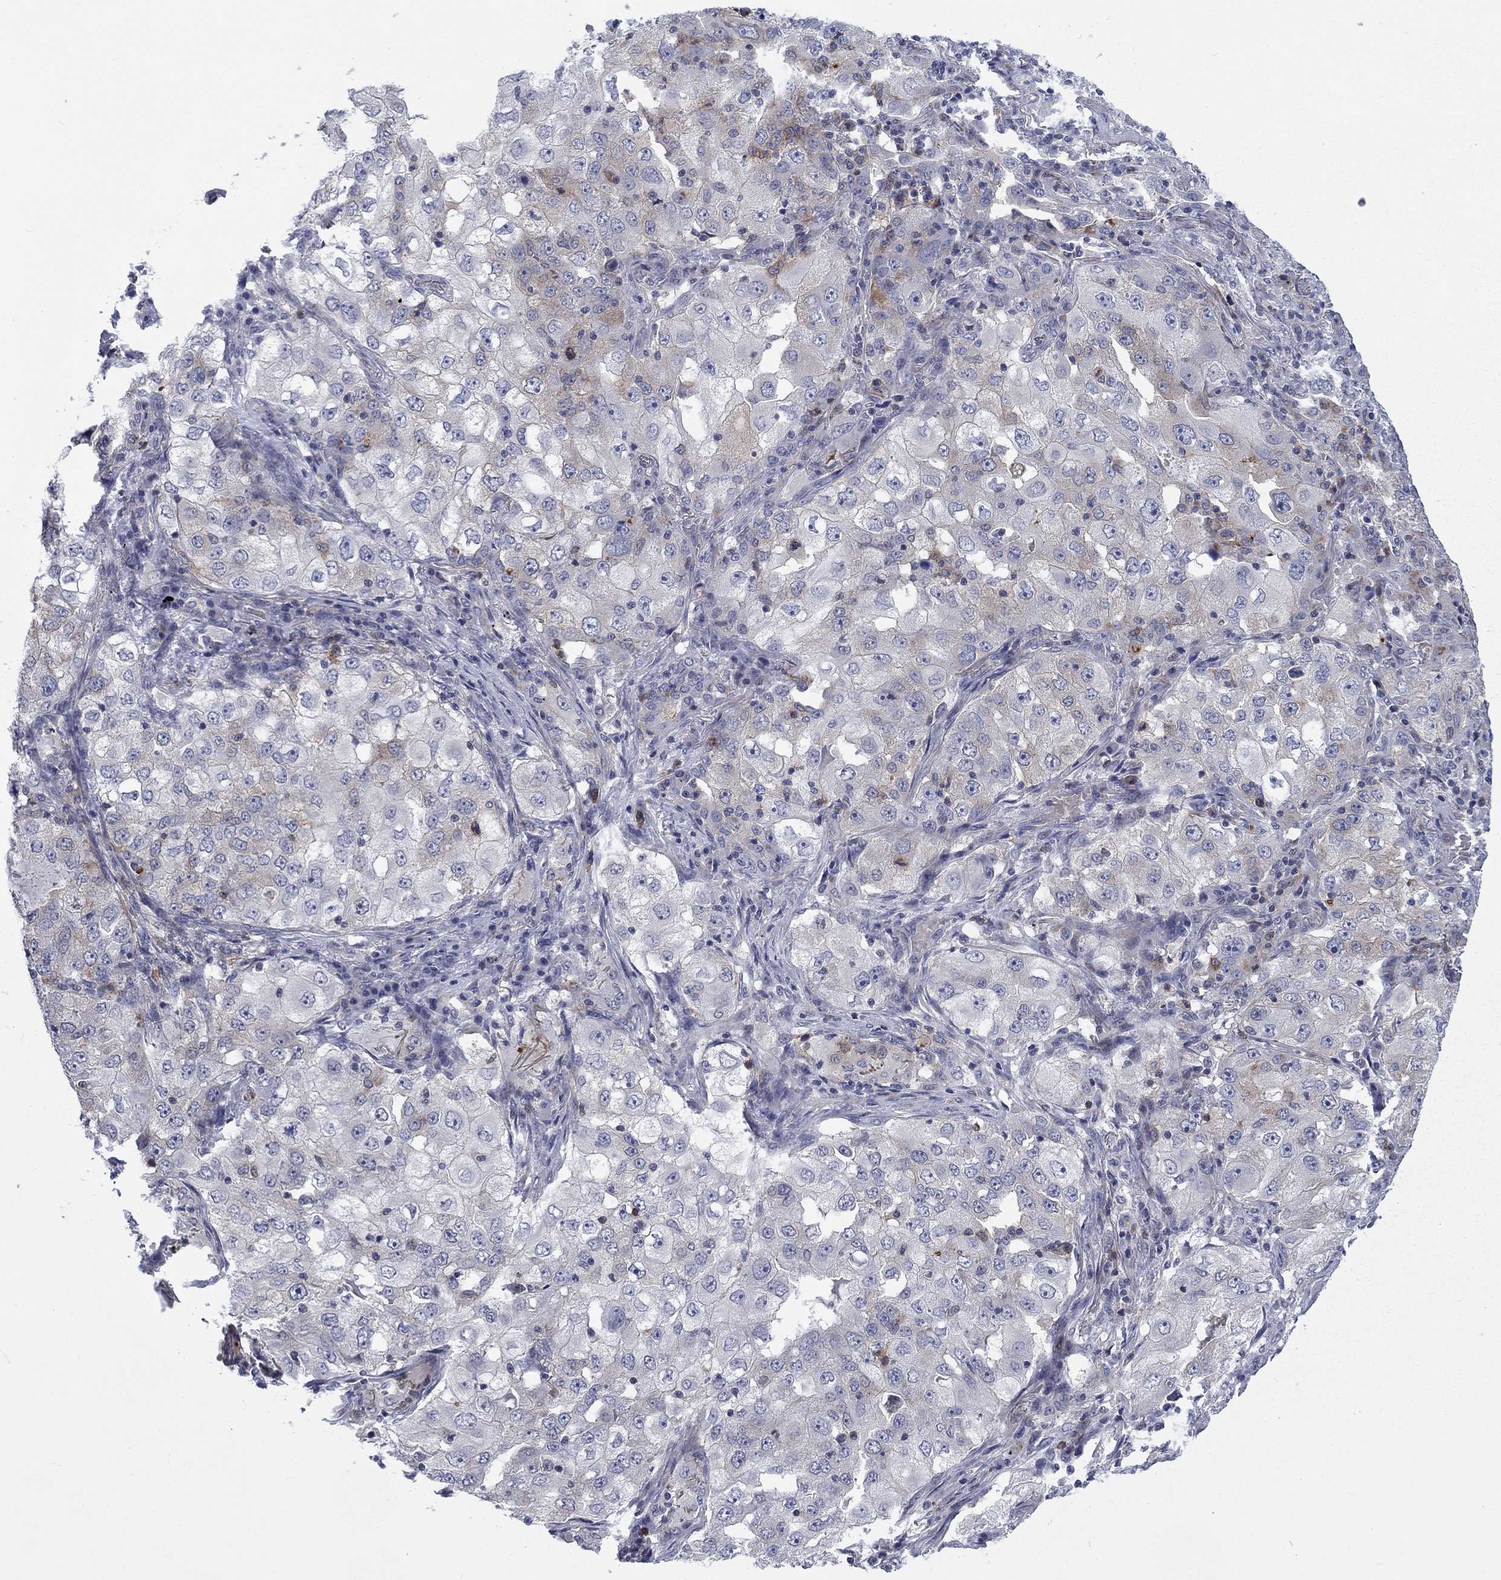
{"staining": {"intensity": "negative", "quantity": "none", "location": "none"}, "tissue": "lung cancer", "cell_type": "Tumor cells", "image_type": "cancer", "snomed": [{"axis": "morphology", "description": "Adenocarcinoma, NOS"}, {"axis": "topography", "description": "Lung"}], "caption": "Immunohistochemical staining of human lung cancer shows no significant positivity in tumor cells.", "gene": "KIF15", "patient": {"sex": "female", "age": 61}}